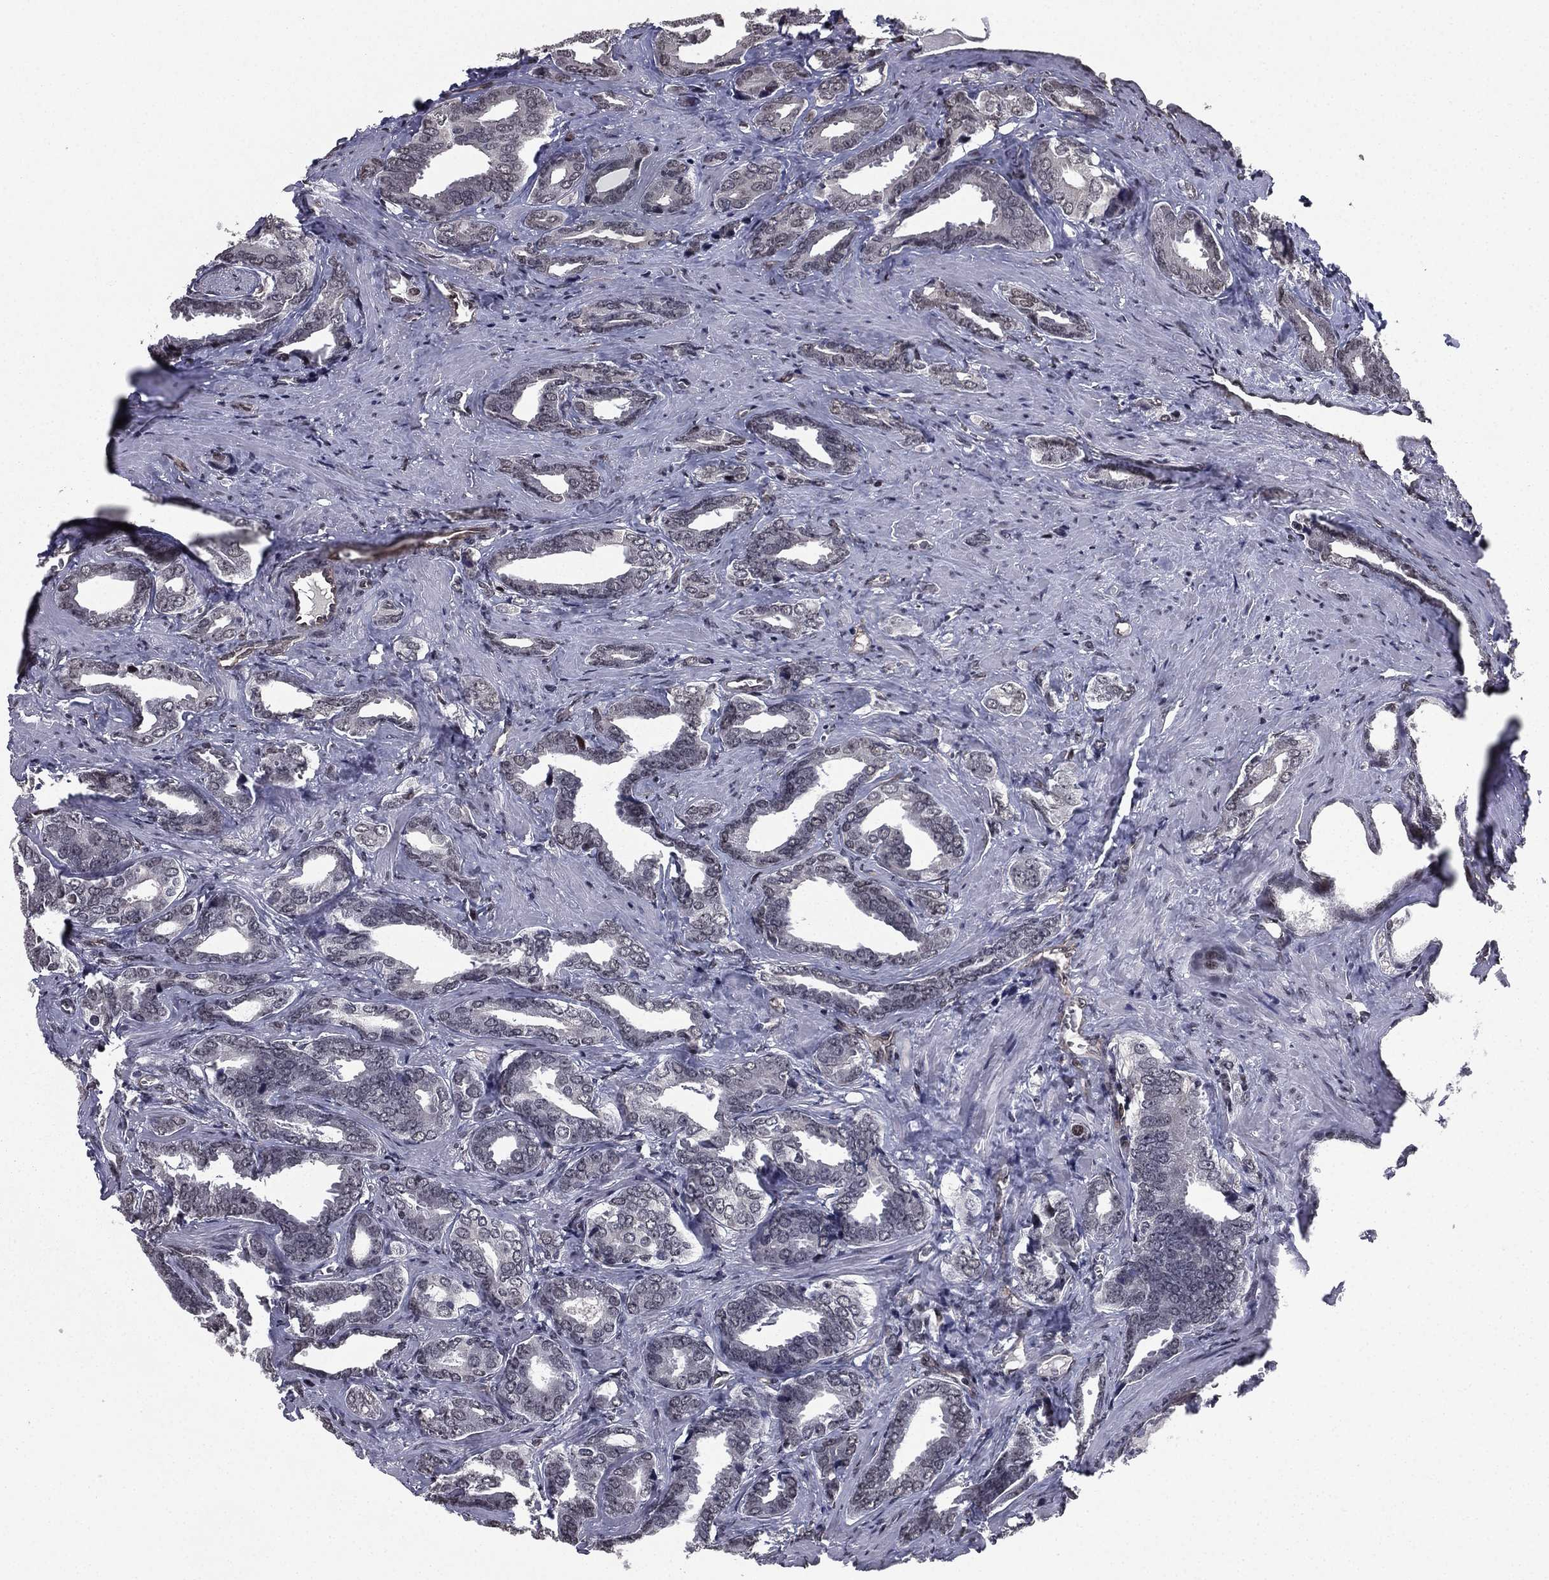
{"staining": {"intensity": "negative", "quantity": "none", "location": "none"}, "tissue": "prostate cancer", "cell_type": "Tumor cells", "image_type": "cancer", "snomed": [{"axis": "morphology", "description": "Adenocarcinoma, NOS"}, {"axis": "topography", "description": "Prostate"}], "caption": "Immunohistochemical staining of human prostate cancer (adenocarcinoma) demonstrates no significant positivity in tumor cells. (Brightfield microscopy of DAB (3,3'-diaminobenzidine) immunohistochemistry at high magnification).", "gene": "RARB", "patient": {"sex": "male", "age": 66}}